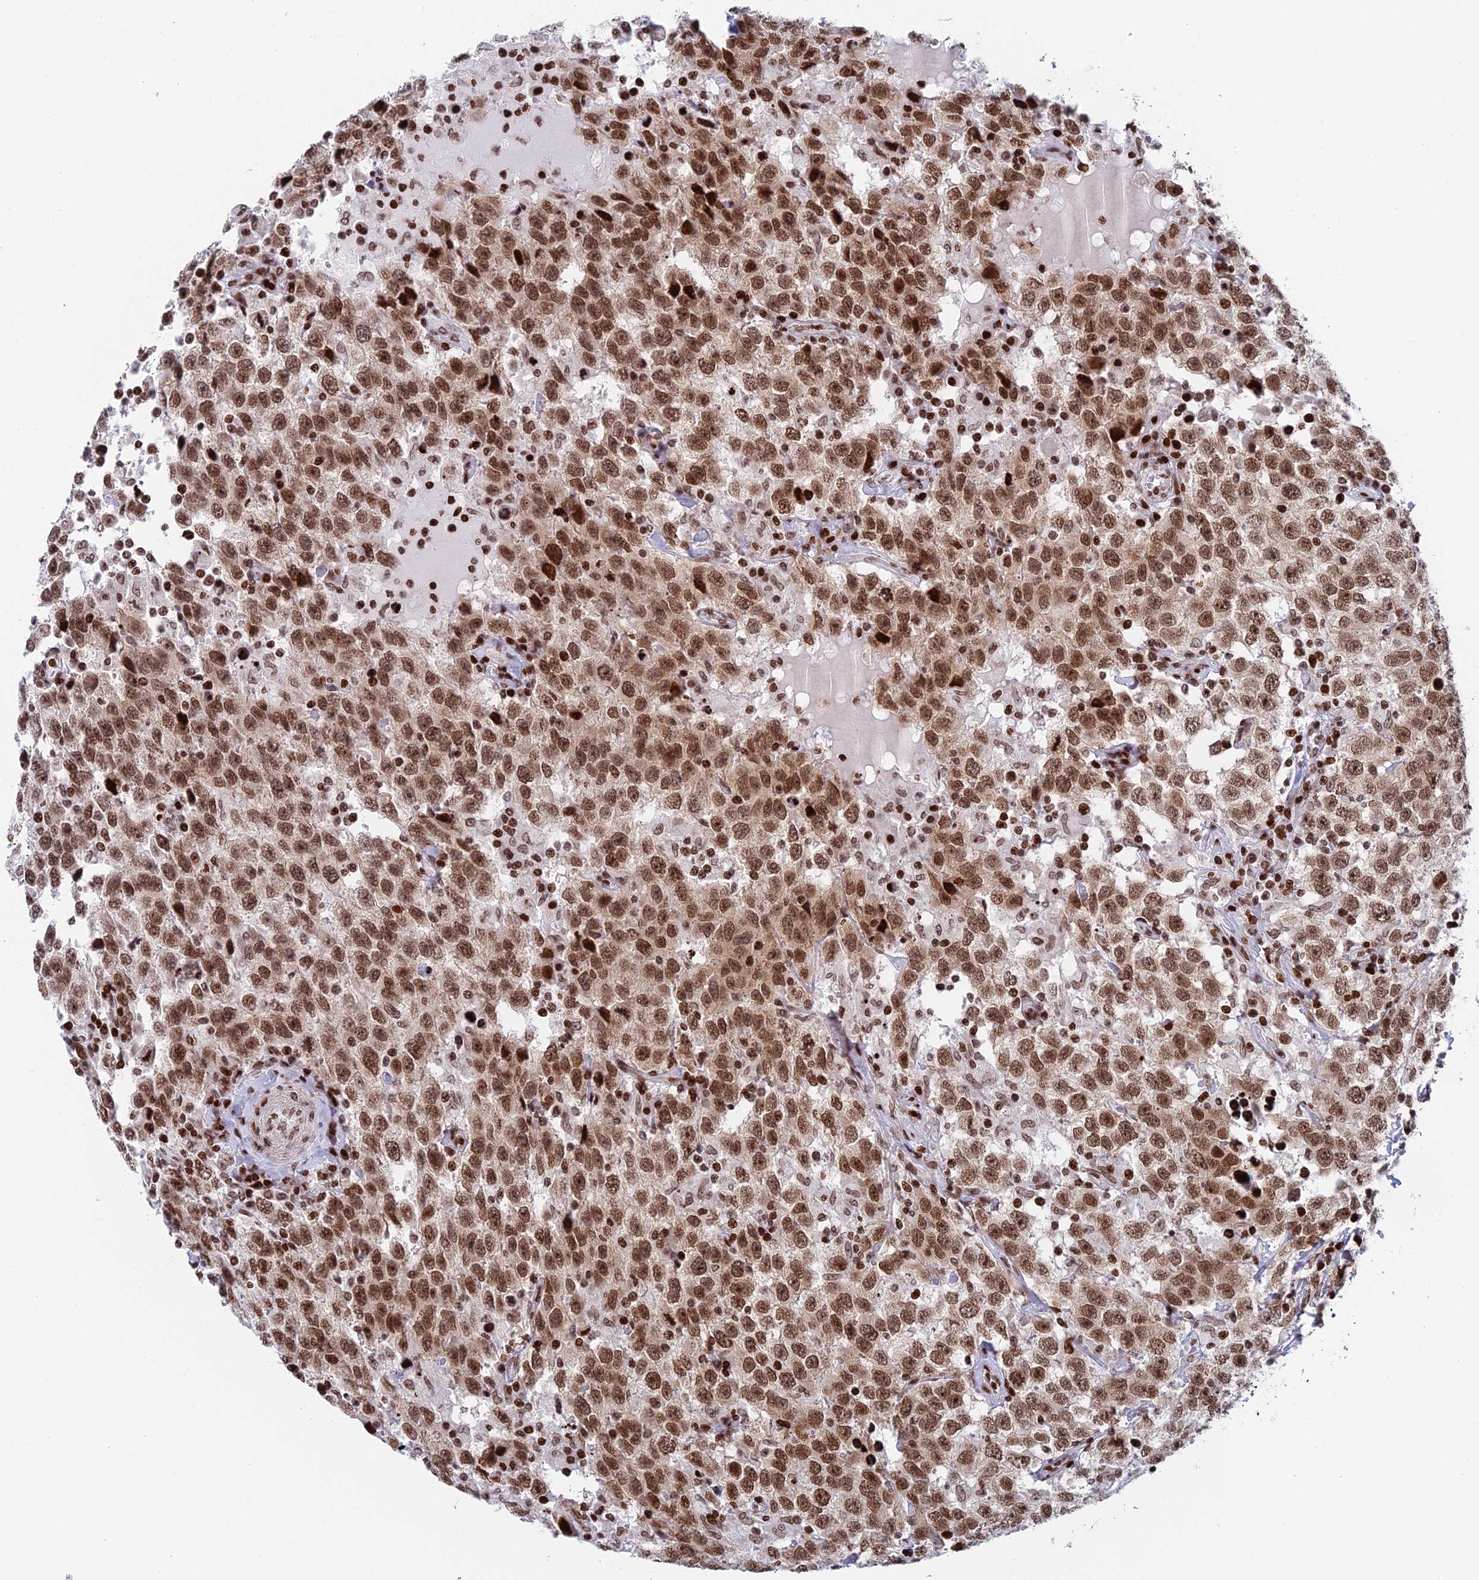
{"staining": {"intensity": "moderate", "quantity": ">75%", "location": "nuclear"}, "tissue": "testis cancer", "cell_type": "Tumor cells", "image_type": "cancer", "snomed": [{"axis": "morphology", "description": "Seminoma, NOS"}, {"axis": "topography", "description": "Testis"}], "caption": "Tumor cells display moderate nuclear positivity in approximately >75% of cells in testis cancer.", "gene": "RPAP1", "patient": {"sex": "male", "age": 41}}